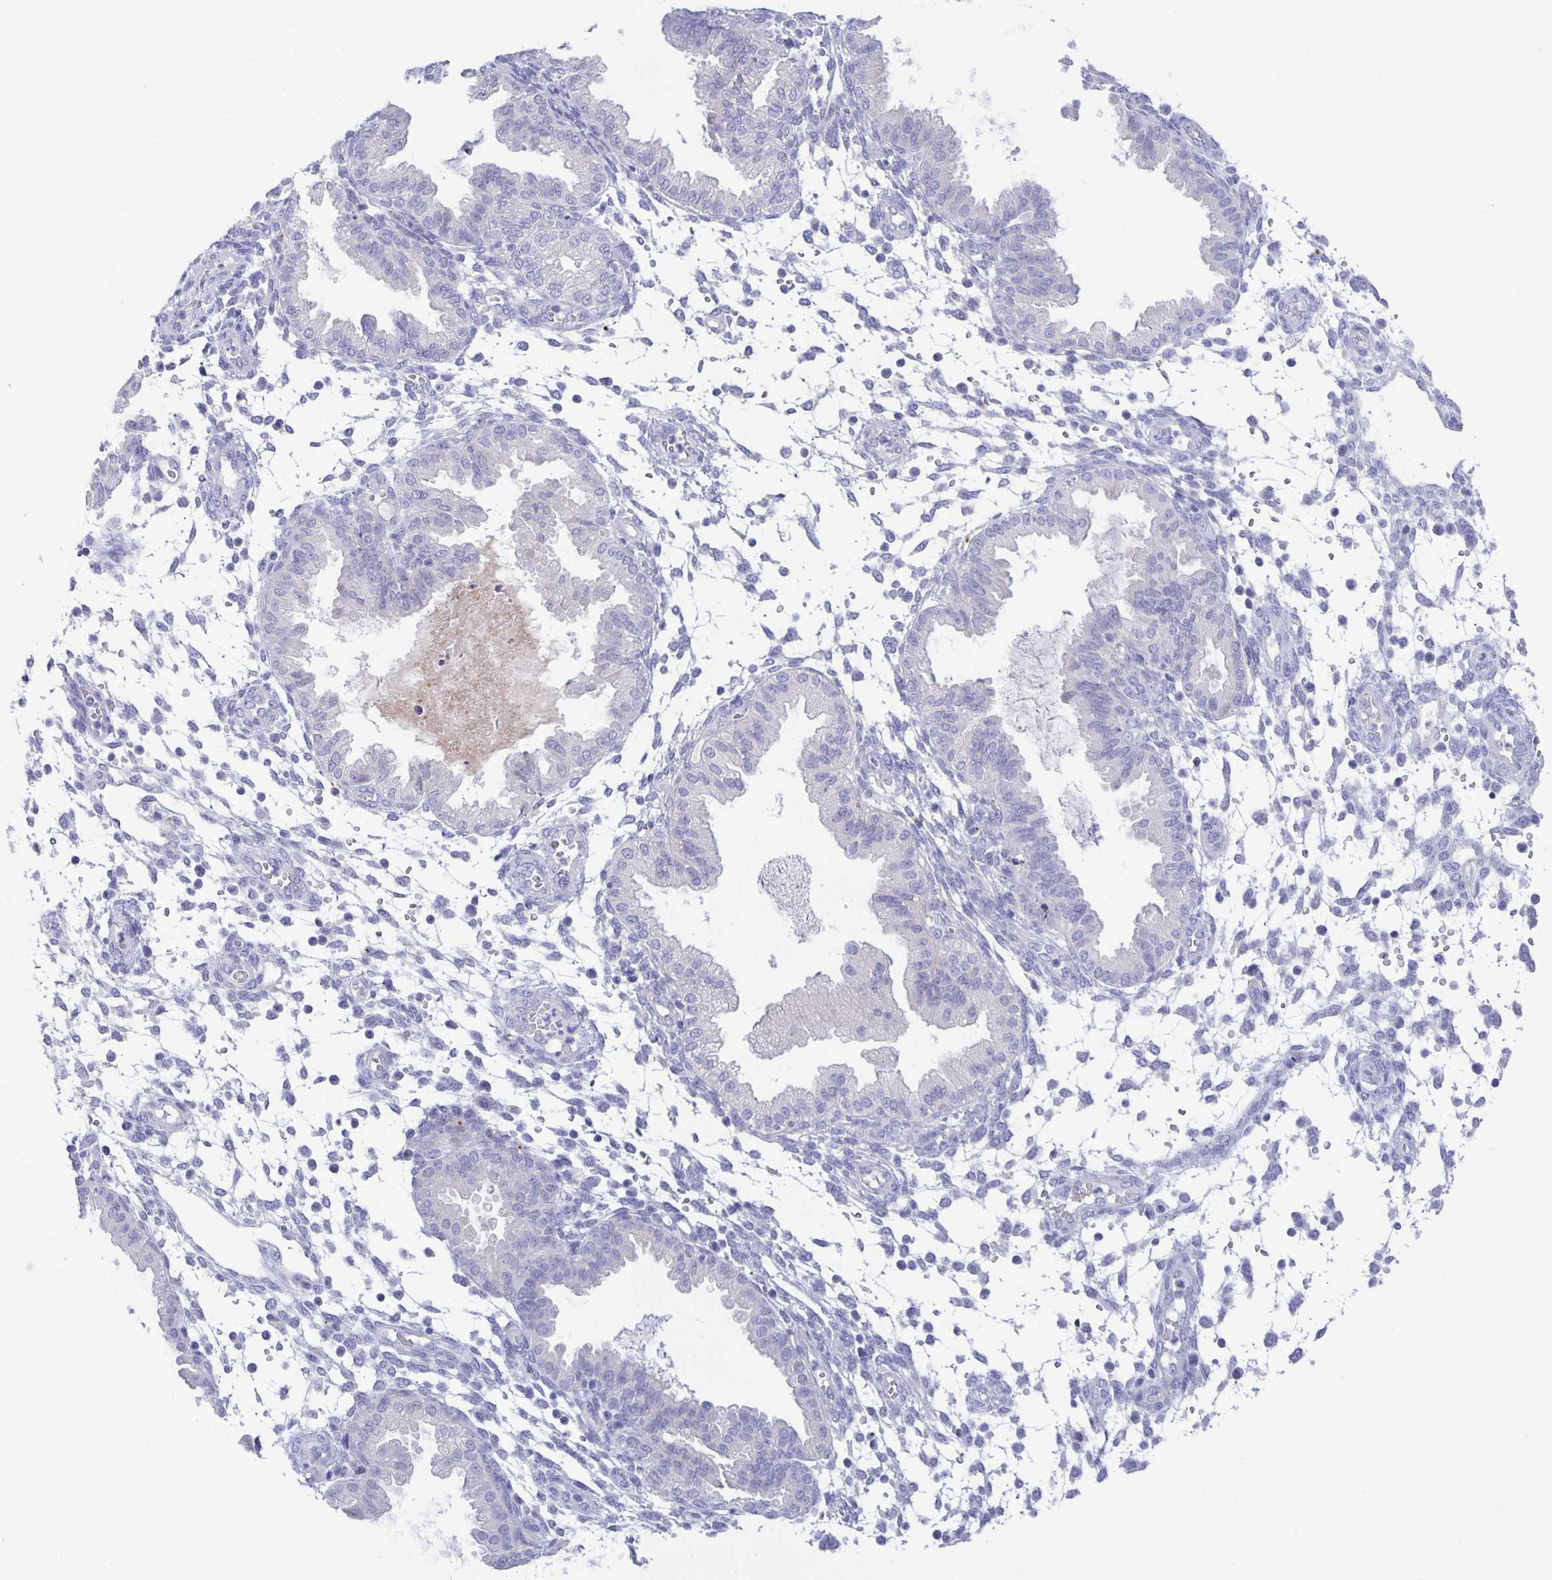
{"staining": {"intensity": "negative", "quantity": "none", "location": "none"}, "tissue": "endometrium", "cell_type": "Cells in endometrial stroma", "image_type": "normal", "snomed": [{"axis": "morphology", "description": "Normal tissue, NOS"}, {"axis": "topography", "description": "Endometrium"}], "caption": "High magnification brightfield microscopy of unremarkable endometrium stained with DAB (3,3'-diaminobenzidine) (brown) and counterstained with hematoxylin (blue): cells in endometrial stroma show no significant expression.", "gene": "ERMN", "patient": {"sex": "female", "age": 33}}